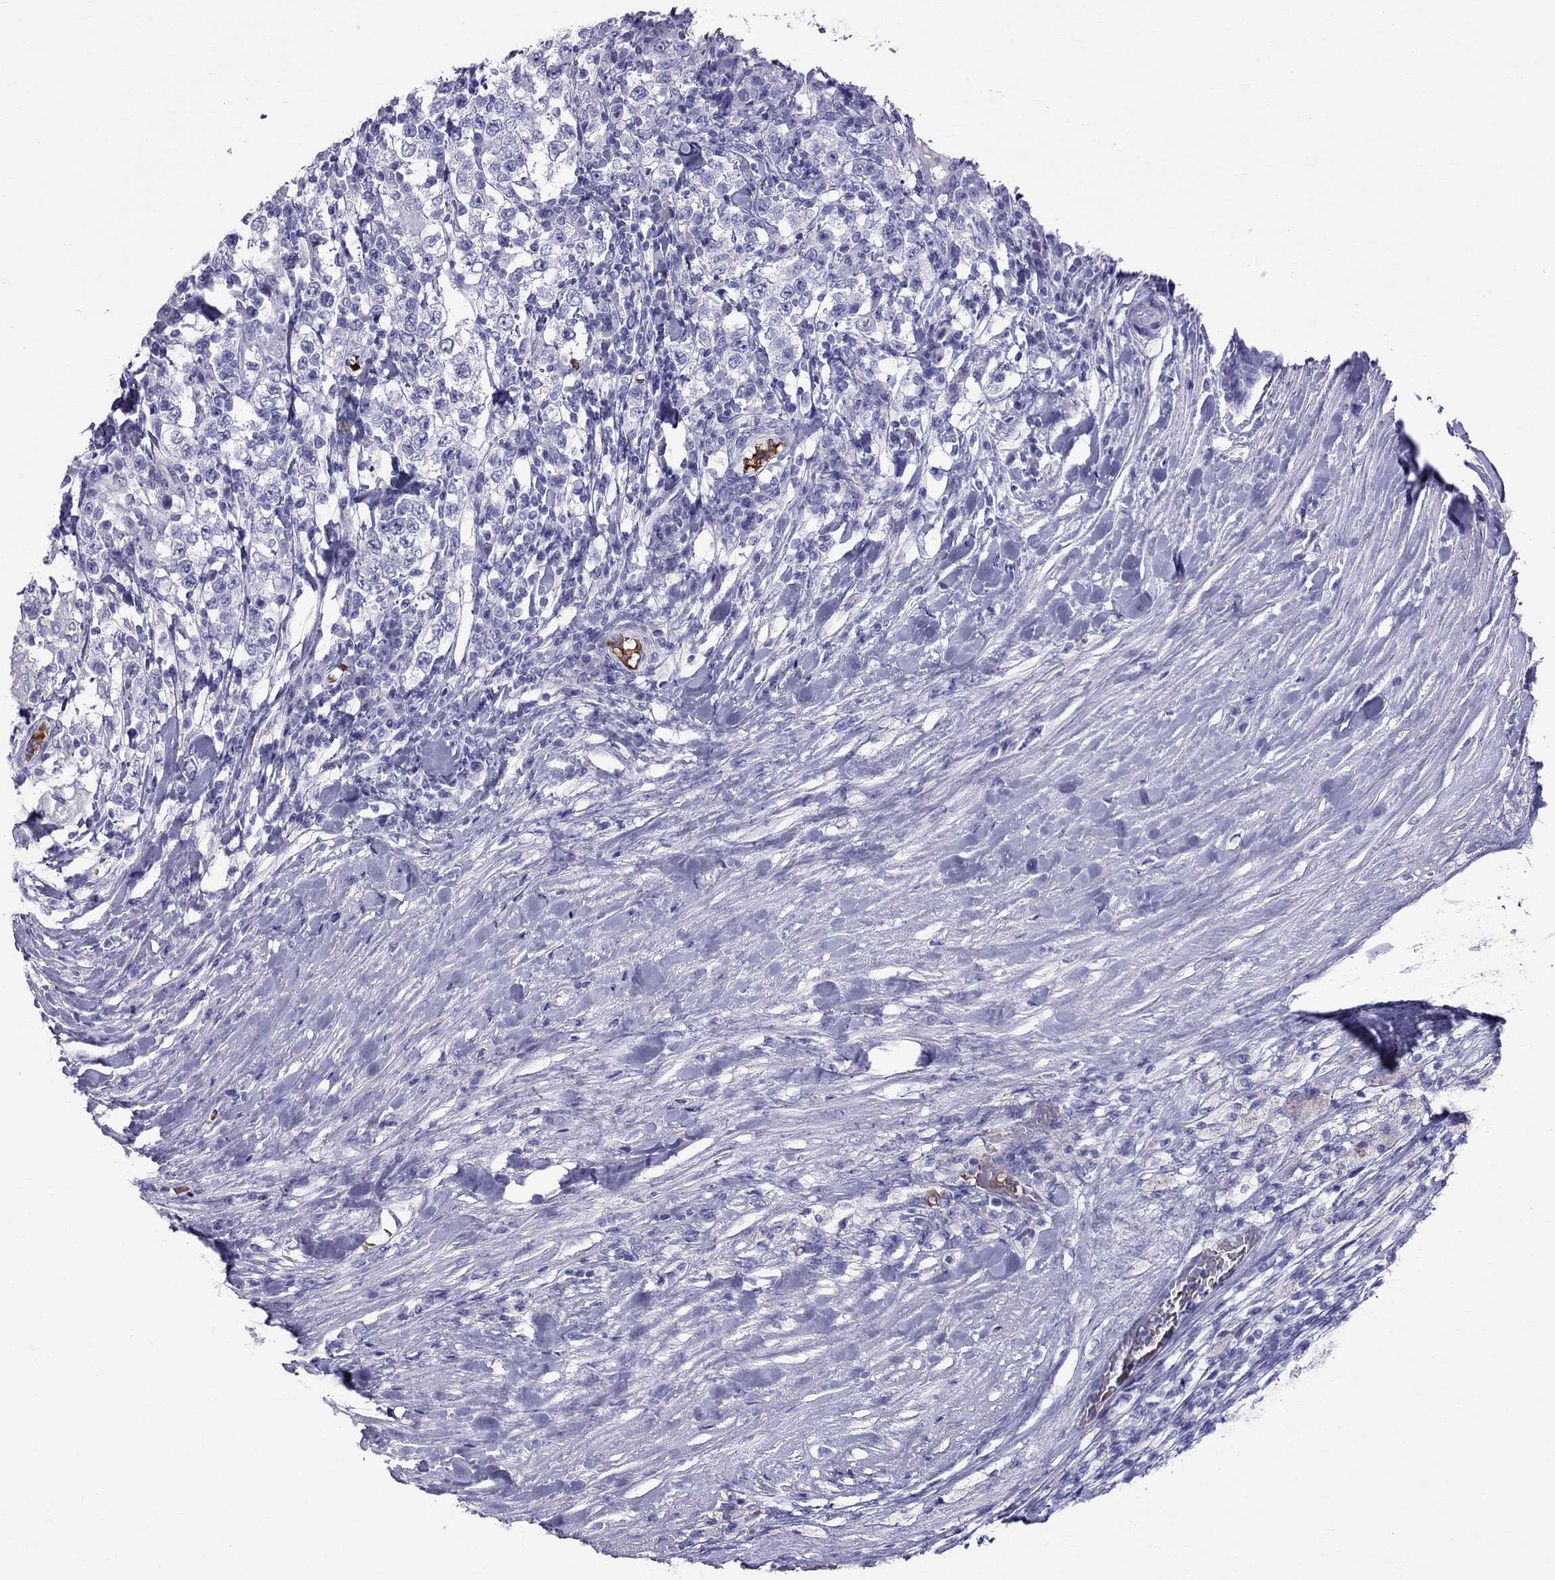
{"staining": {"intensity": "negative", "quantity": "none", "location": "none"}, "tissue": "testis cancer", "cell_type": "Tumor cells", "image_type": "cancer", "snomed": [{"axis": "morphology", "description": "Seminoma, NOS"}, {"axis": "morphology", "description": "Carcinoma, Embryonal, NOS"}, {"axis": "topography", "description": "Testis"}], "caption": "The image displays no staining of tumor cells in testis cancer.", "gene": "DNAAF6", "patient": {"sex": "male", "age": 41}}